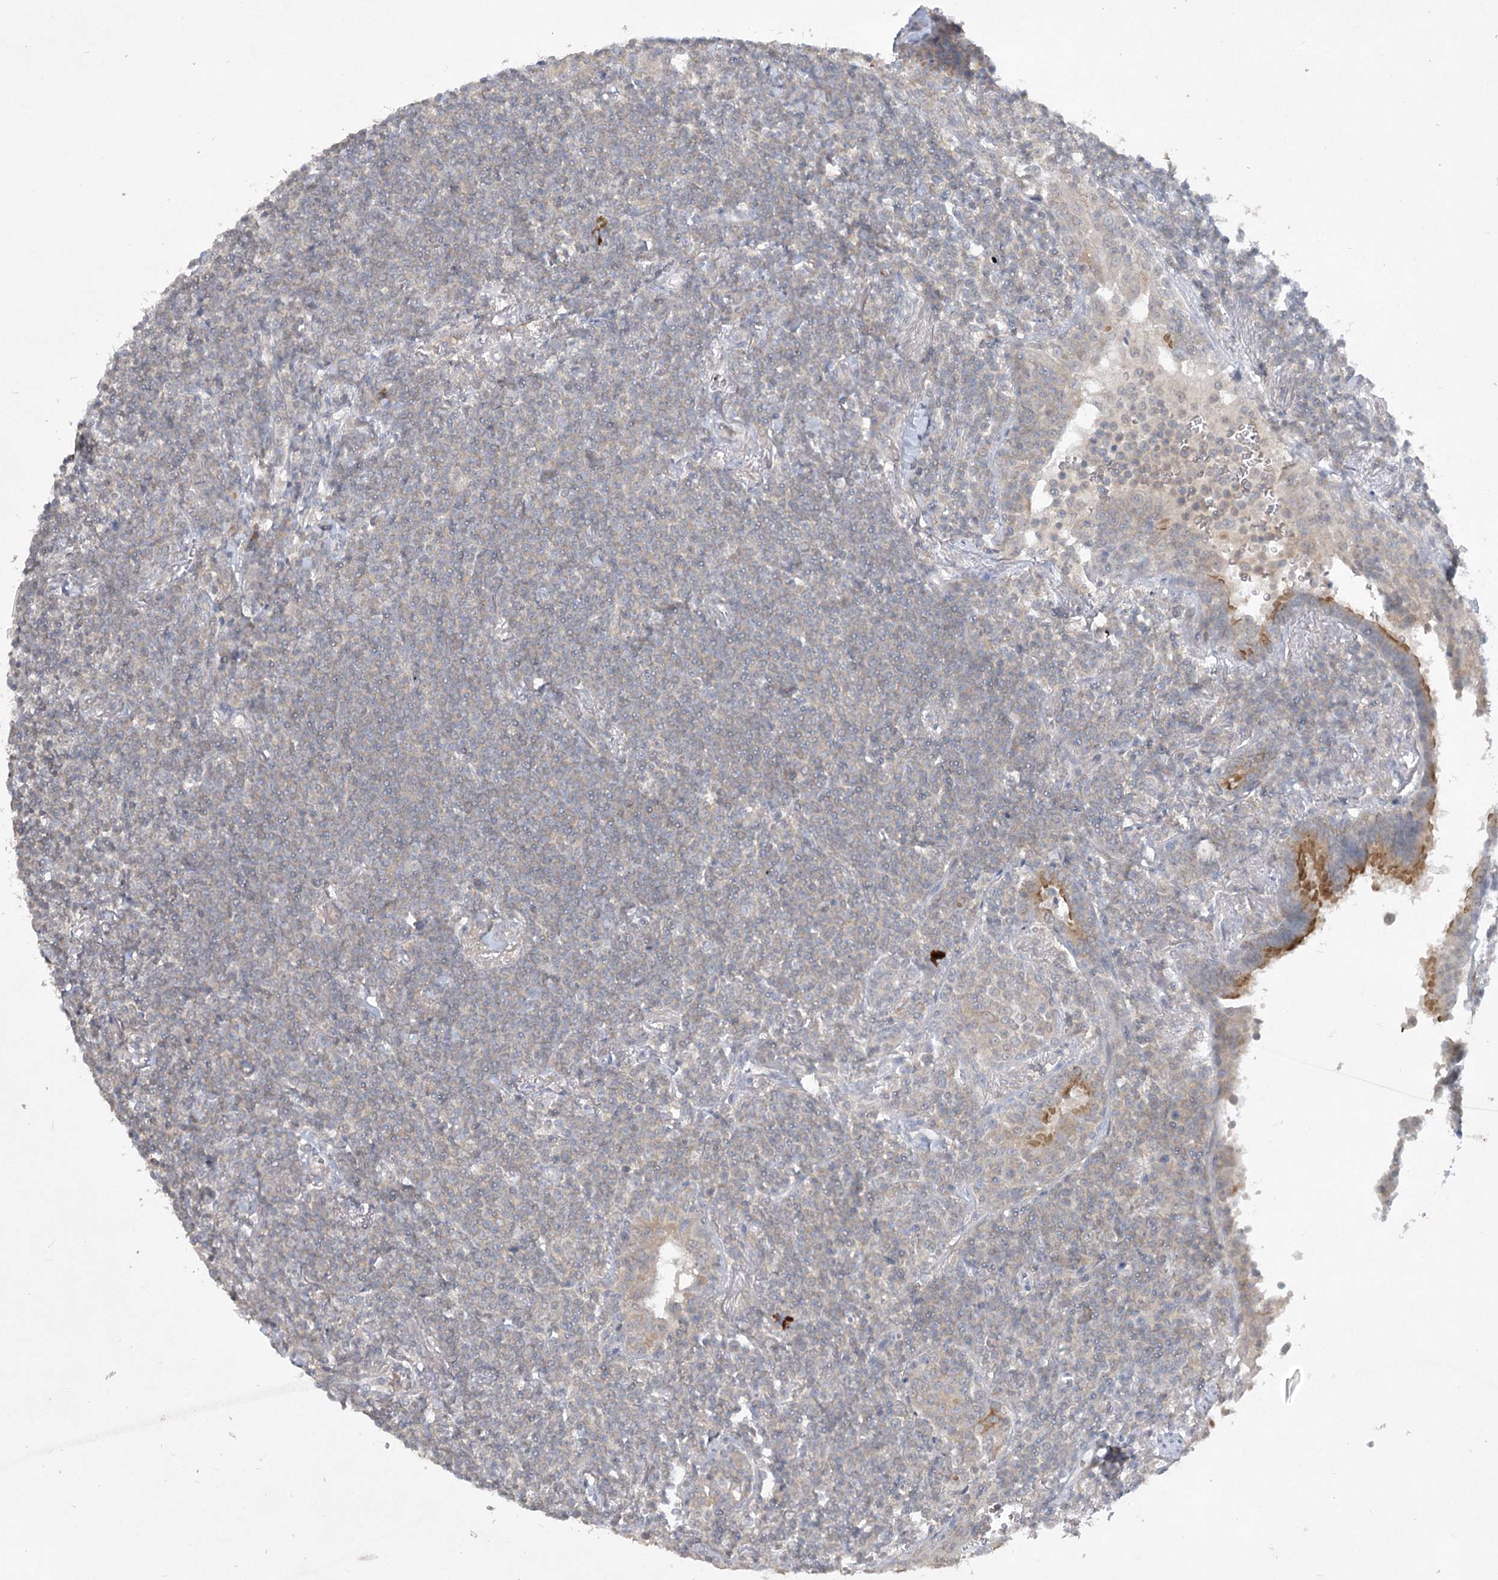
{"staining": {"intensity": "negative", "quantity": "none", "location": "none"}, "tissue": "lymphoma", "cell_type": "Tumor cells", "image_type": "cancer", "snomed": [{"axis": "morphology", "description": "Malignant lymphoma, non-Hodgkin's type, Low grade"}, {"axis": "topography", "description": "Lung"}], "caption": "A high-resolution histopathology image shows immunohistochemistry staining of lymphoma, which exhibits no significant positivity in tumor cells. (Brightfield microscopy of DAB immunohistochemistry (IHC) at high magnification).", "gene": "TRAF3IP1", "patient": {"sex": "female", "age": 71}}